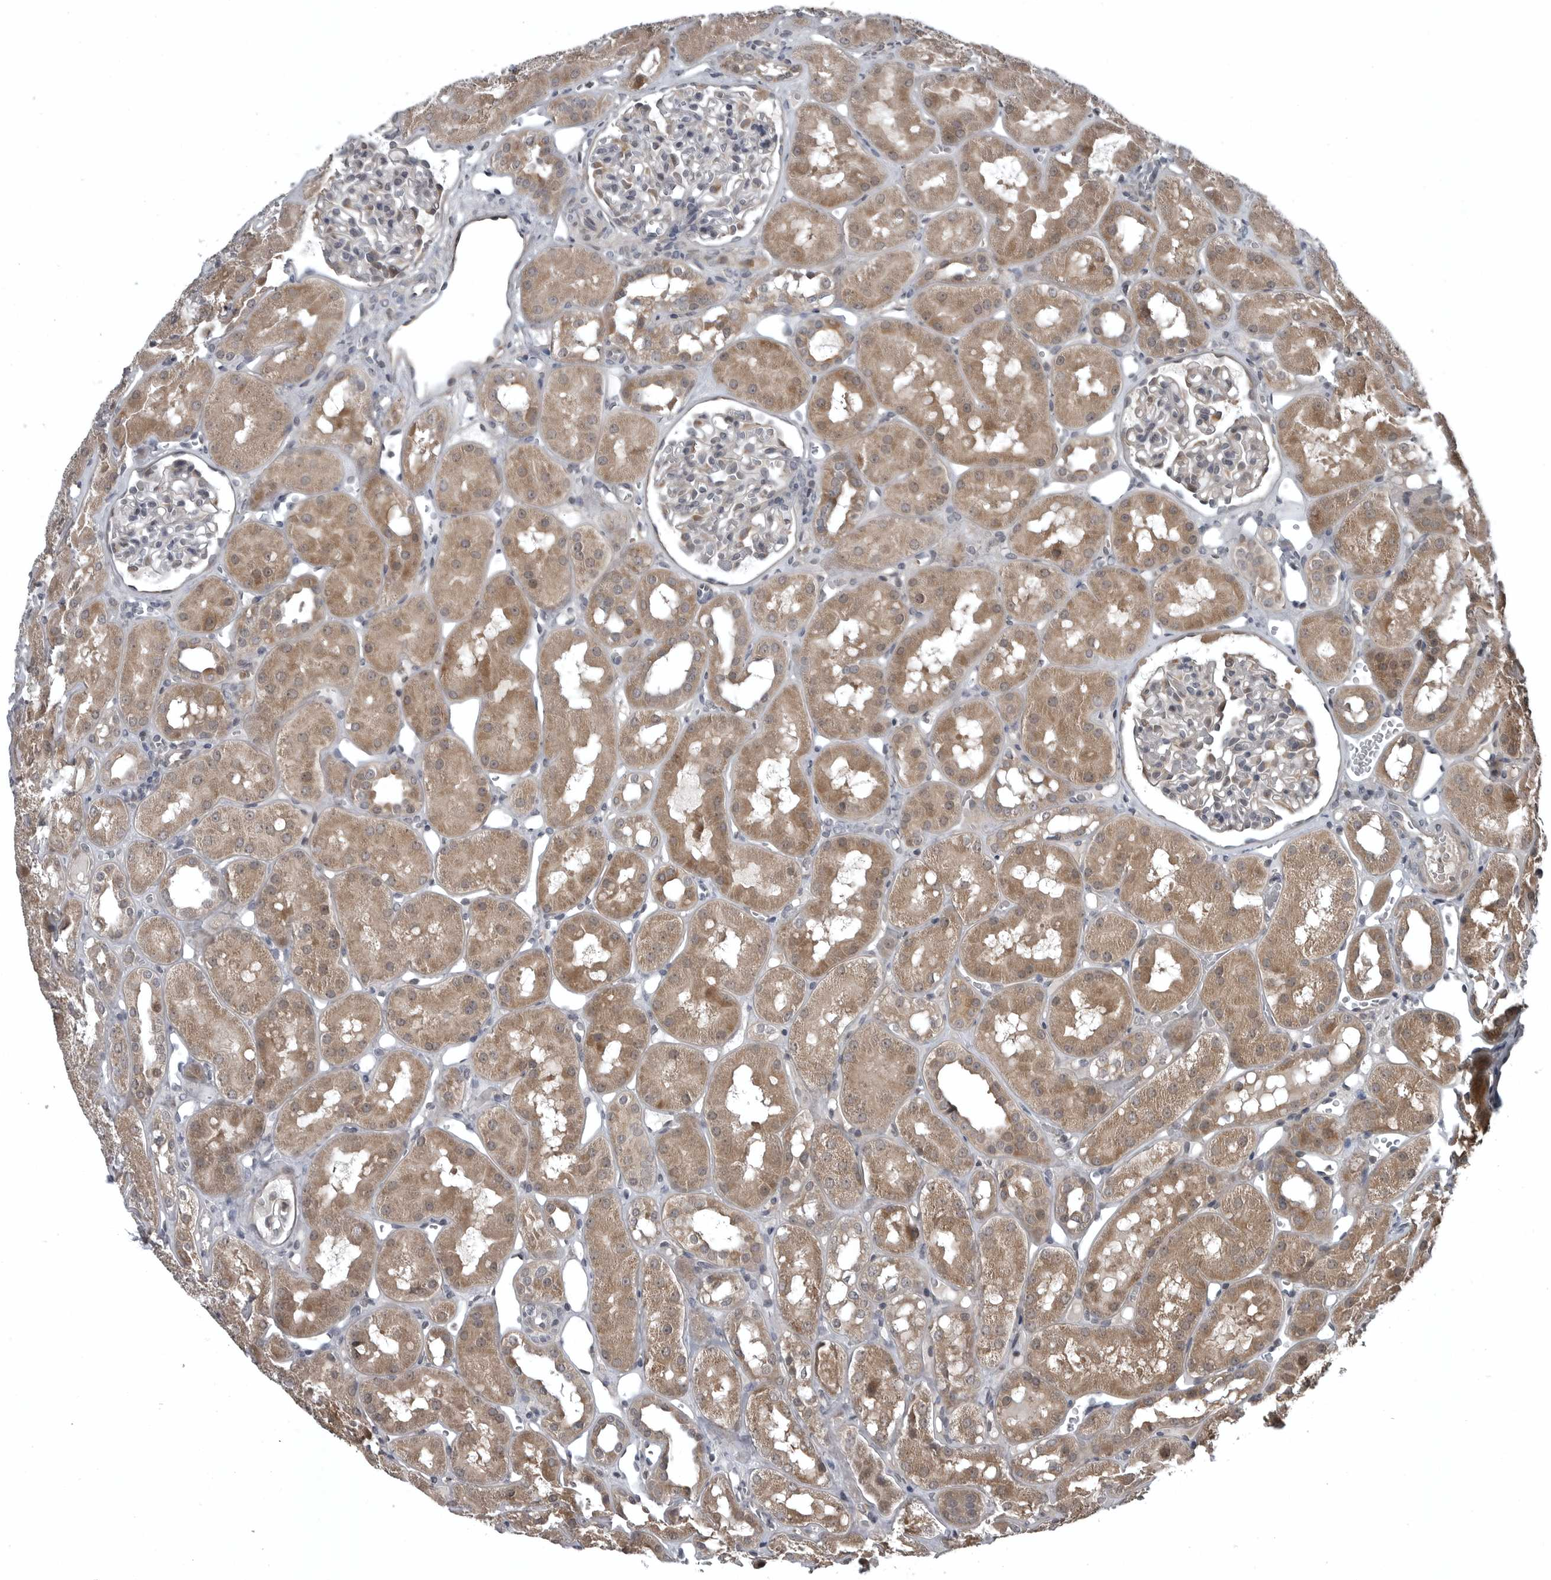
{"staining": {"intensity": "moderate", "quantity": "<25%", "location": "cytoplasmic/membranous"}, "tissue": "kidney", "cell_type": "Cells in glomeruli", "image_type": "normal", "snomed": [{"axis": "morphology", "description": "Normal tissue, NOS"}, {"axis": "topography", "description": "Kidney"}], "caption": "Immunohistochemical staining of unremarkable human kidney shows moderate cytoplasmic/membranous protein expression in about <25% of cells in glomeruli. The staining is performed using DAB brown chromogen to label protein expression. The nuclei are counter-stained blue using hematoxylin.", "gene": "GAK", "patient": {"sex": "male", "age": 16}}